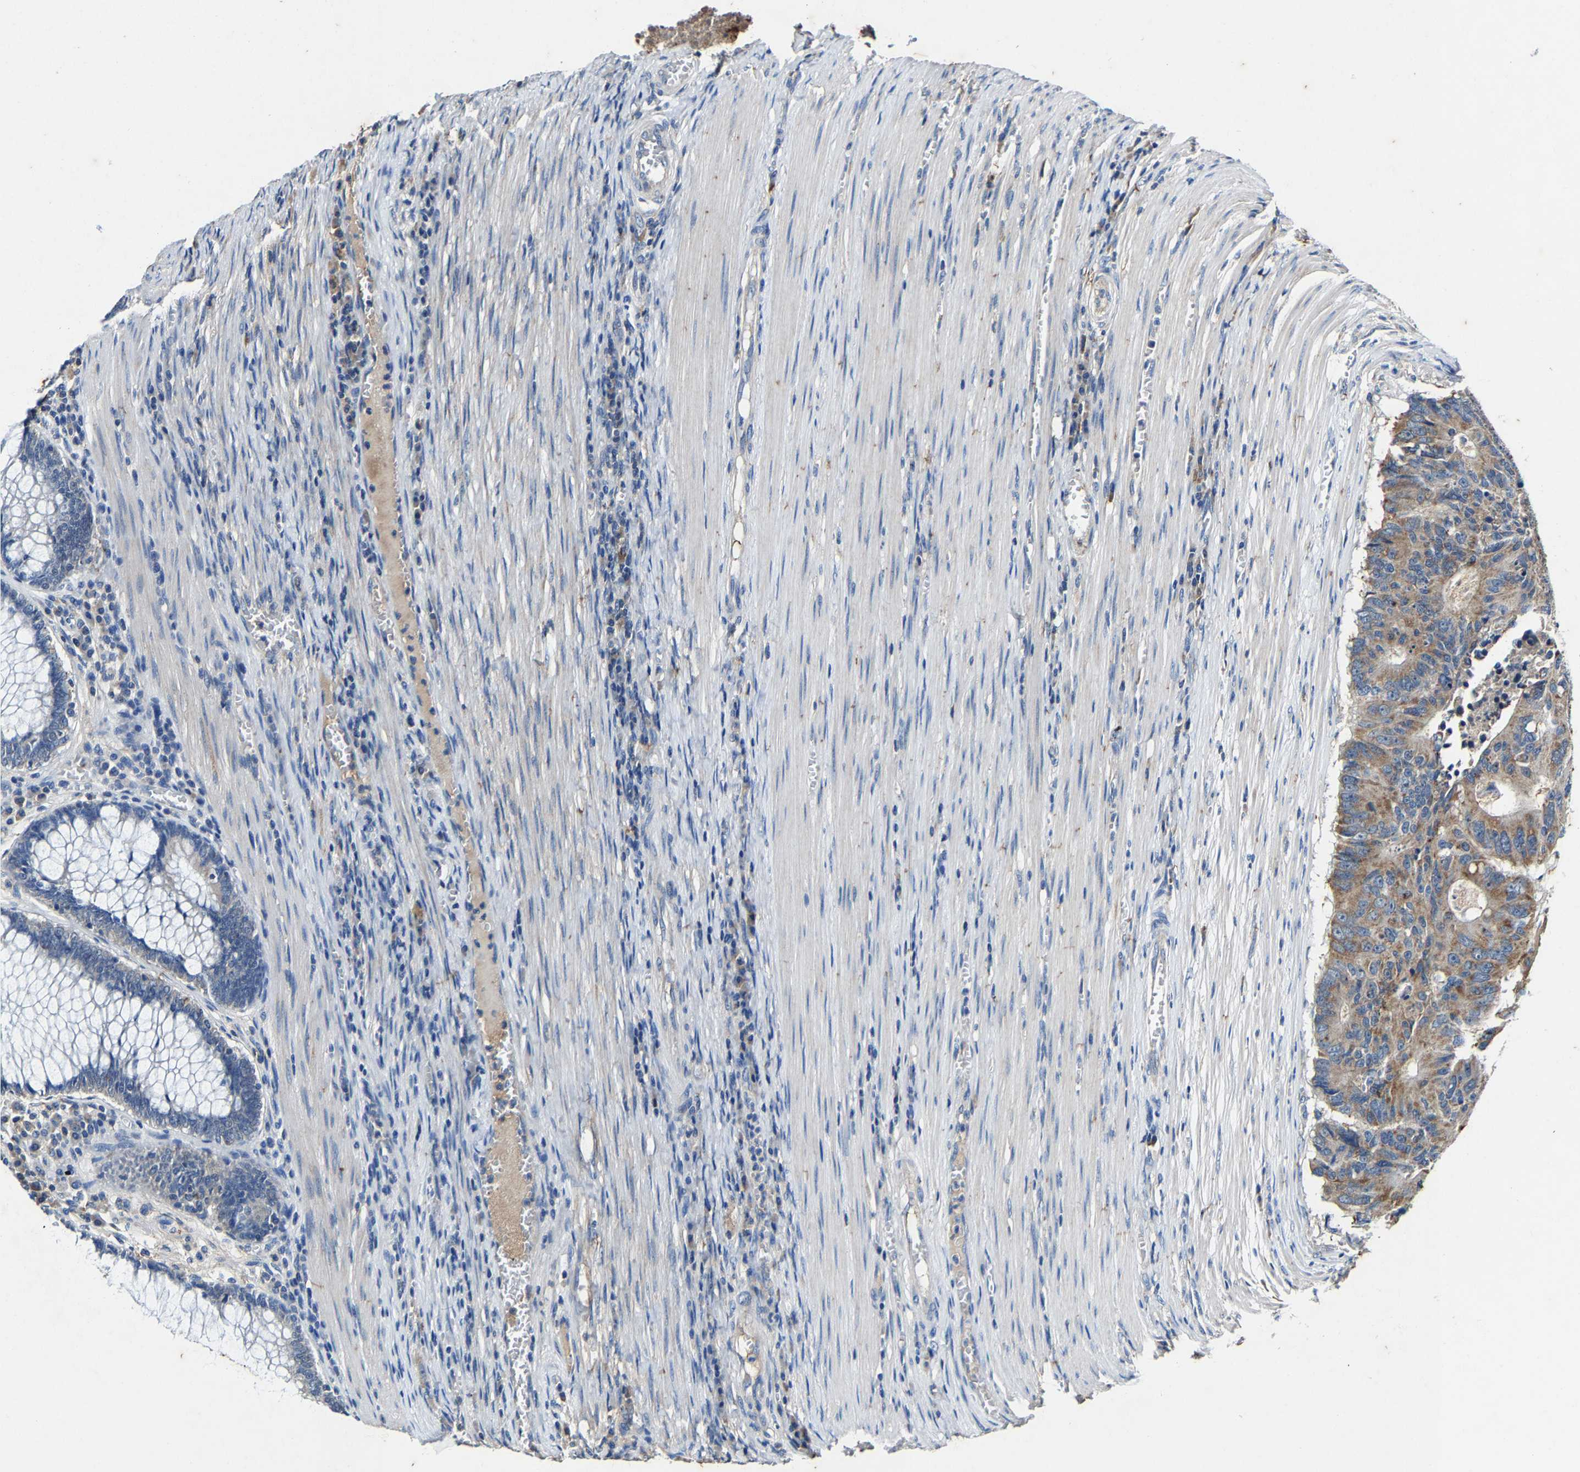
{"staining": {"intensity": "moderate", "quantity": ">75%", "location": "cytoplasmic/membranous"}, "tissue": "colorectal cancer", "cell_type": "Tumor cells", "image_type": "cancer", "snomed": [{"axis": "morphology", "description": "Adenocarcinoma, NOS"}, {"axis": "topography", "description": "Colon"}], "caption": "The micrograph reveals staining of colorectal adenocarcinoma, revealing moderate cytoplasmic/membranous protein expression (brown color) within tumor cells.", "gene": "SLC25A25", "patient": {"sex": "male", "age": 87}}